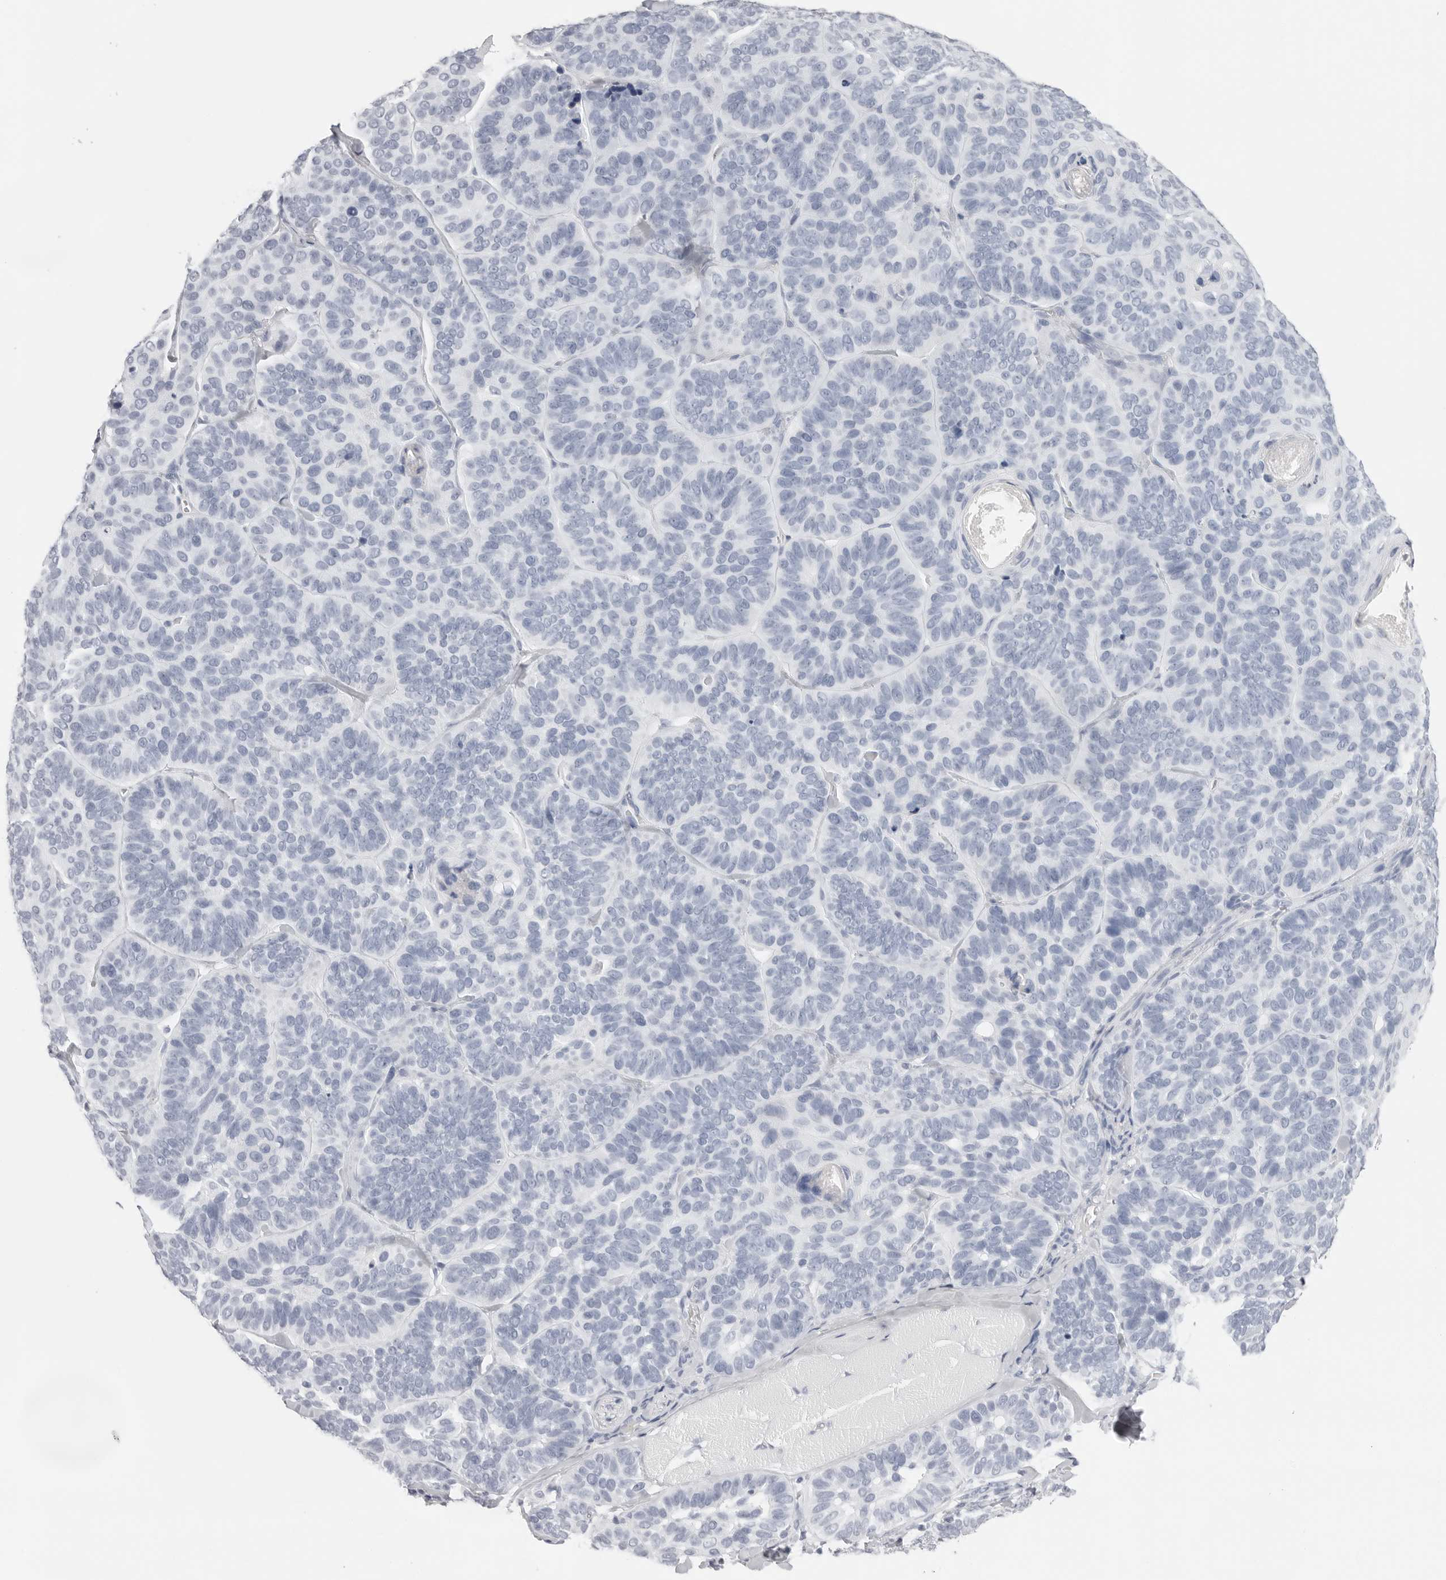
{"staining": {"intensity": "negative", "quantity": "none", "location": "none"}, "tissue": "skin cancer", "cell_type": "Tumor cells", "image_type": "cancer", "snomed": [{"axis": "morphology", "description": "Basal cell carcinoma"}, {"axis": "topography", "description": "Skin"}], "caption": "Tumor cells show no significant protein expression in skin cancer. (Brightfield microscopy of DAB immunohistochemistry (IHC) at high magnification).", "gene": "CST5", "patient": {"sex": "male", "age": 62}}